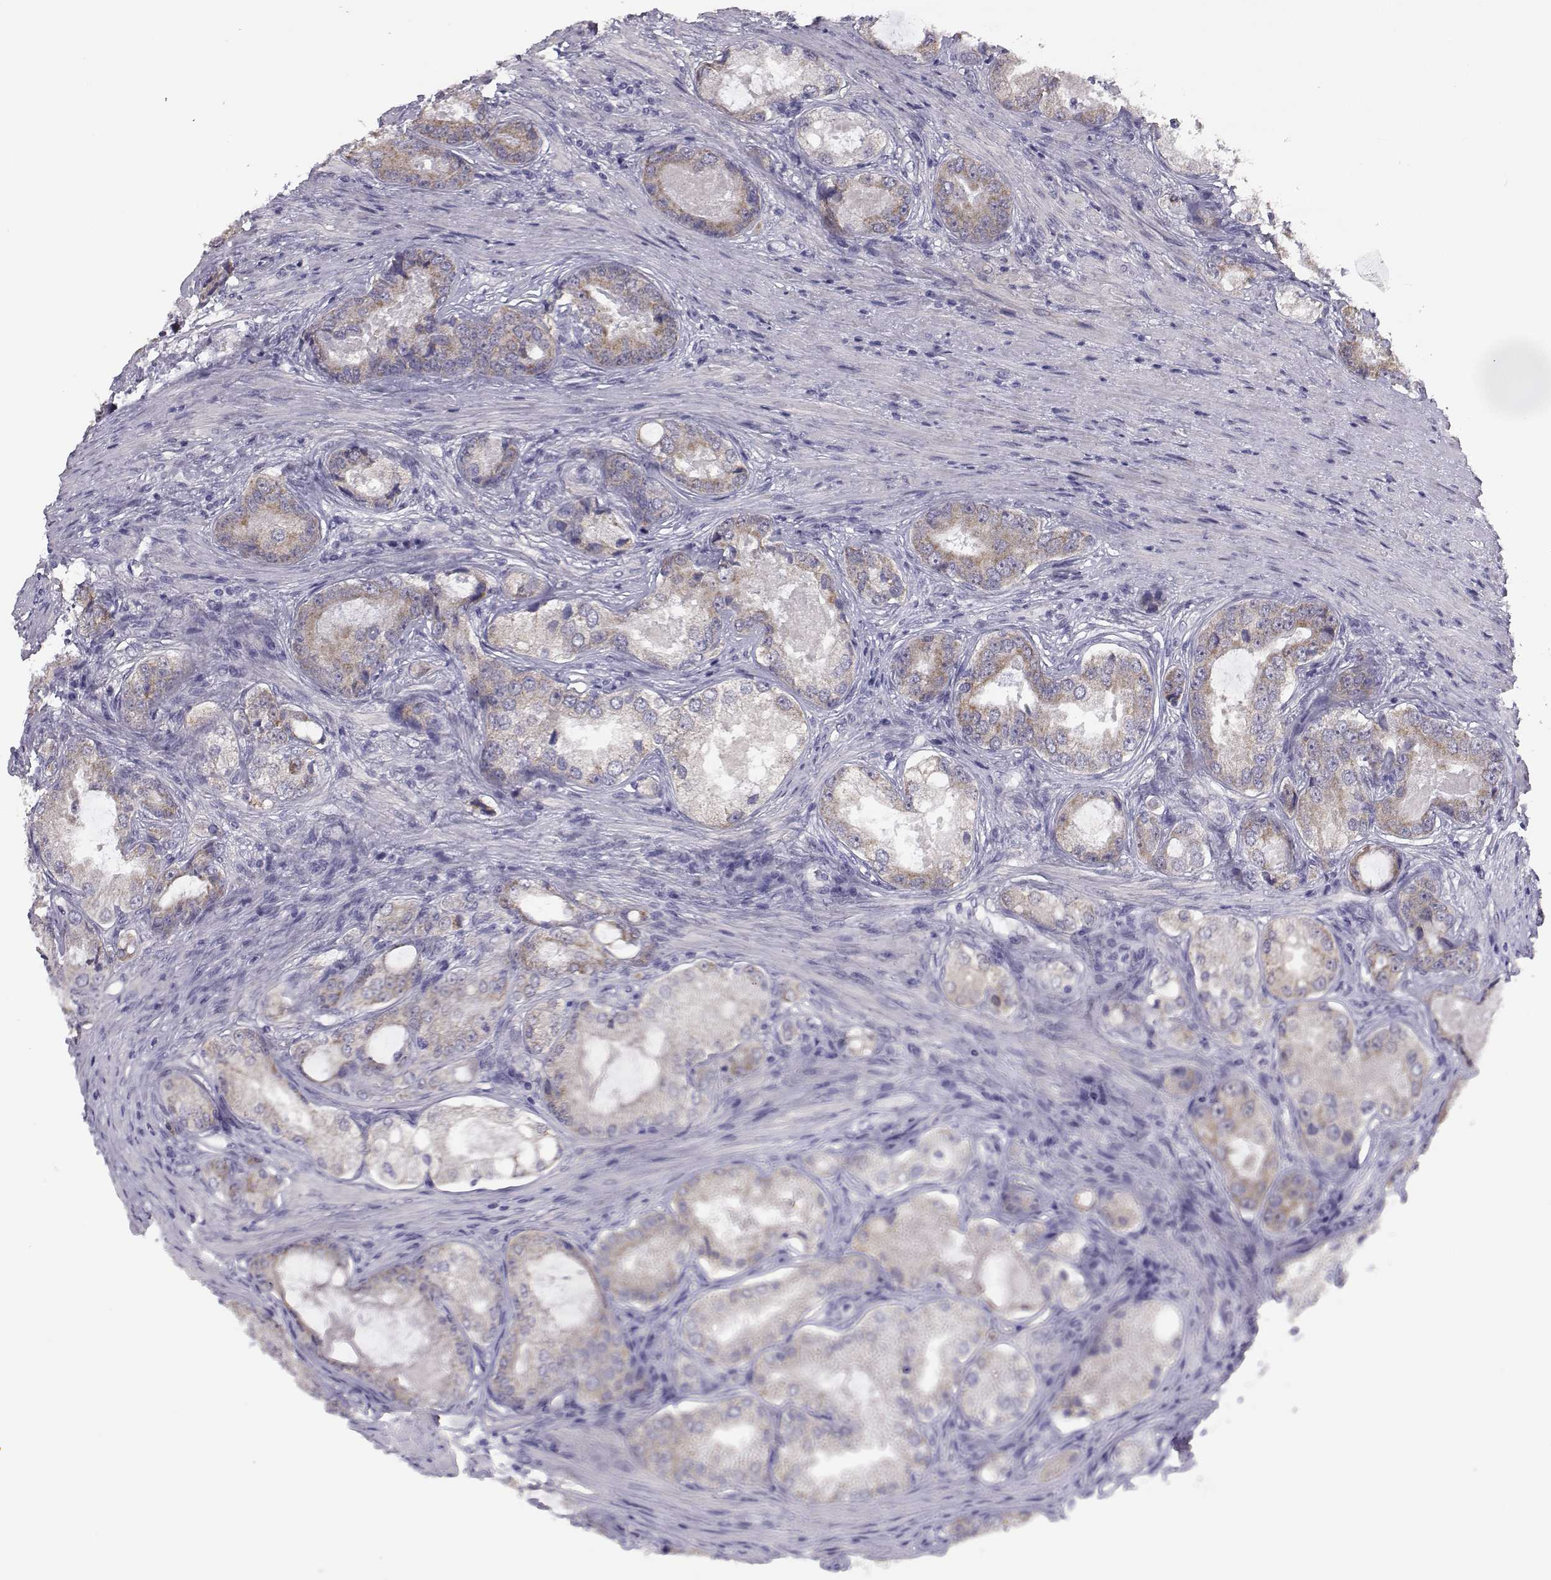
{"staining": {"intensity": "moderate", "quantity": "<25%", "location": "cytoplasmic/membranous"}, "tissue": "prostate cancer", "cell_type": "Tumor cells", "image_type": "cancer", "snomed": [{"axis": "morphology", "description": "Adenocarcinoma, Low grade"}, {"axis": "topography", "description": "Prostate"}], "caption": "Protein analysis of prostate cancer (low-grade adenocarcinoma) tissue shows moderate cytoplasmic/membranous expression in about <25% of tumor cells.", "gene": "KCNMB4", "patient": {"sex": "male", "age": 68}}